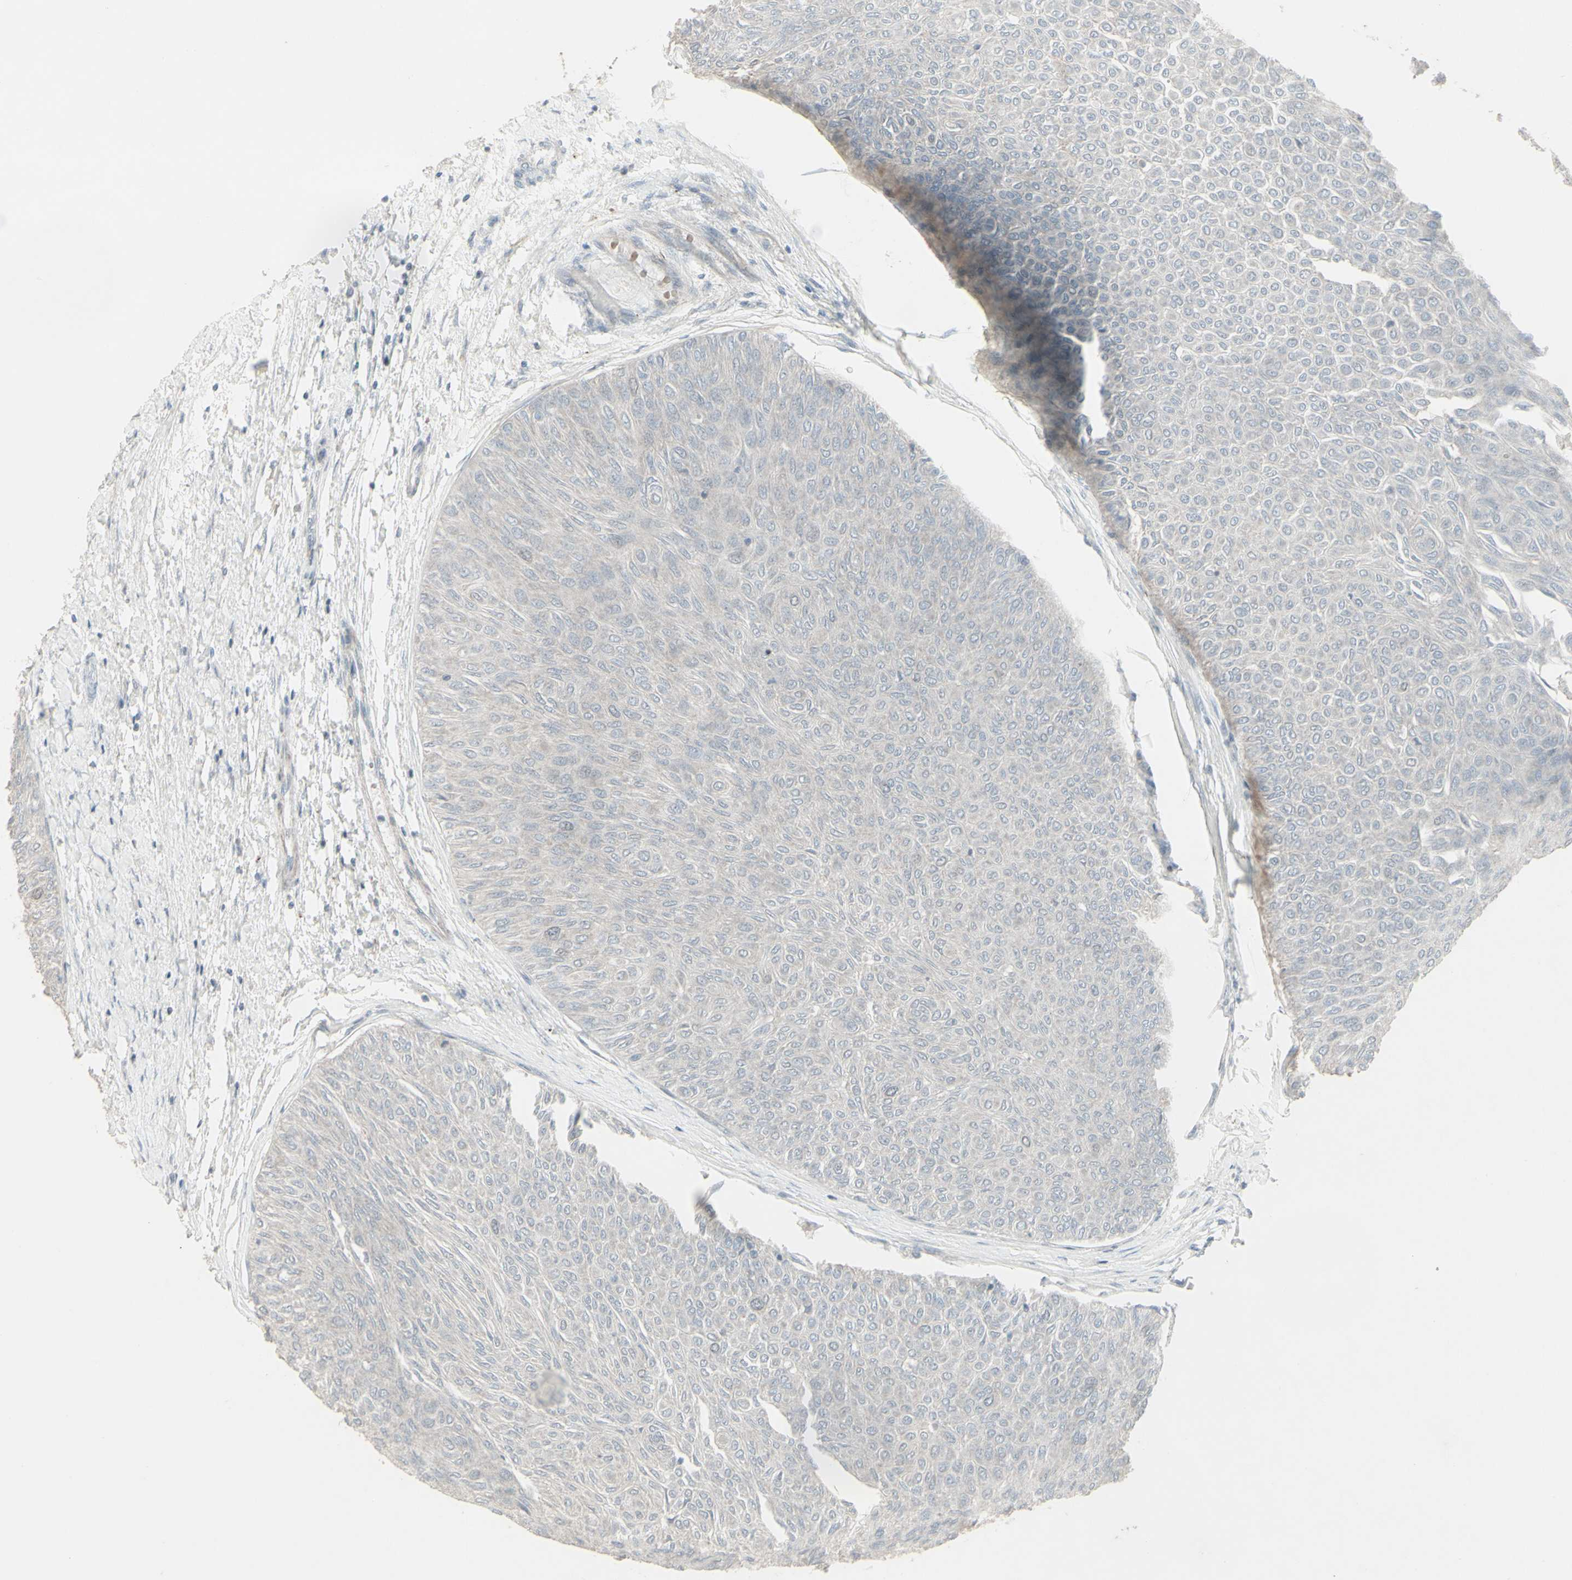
{"staining": {"intensity": "negative", "quantity": "none", "location": "none"}, "tissue": "urothelial cancer", "cell_type": "Tumor cells", "image_type": "cancer", "snomed": [{"axis": "morphology", "description": "Urothelial carcinoma, Low grade"}, {"axis": "topography", "description": "Urinary bladder"}], "caption": "Tumor cells are negative for protein expression in human urothelial cancer.", "gene": "GMNN", "patient": {"sex": "male", "age": 78}}